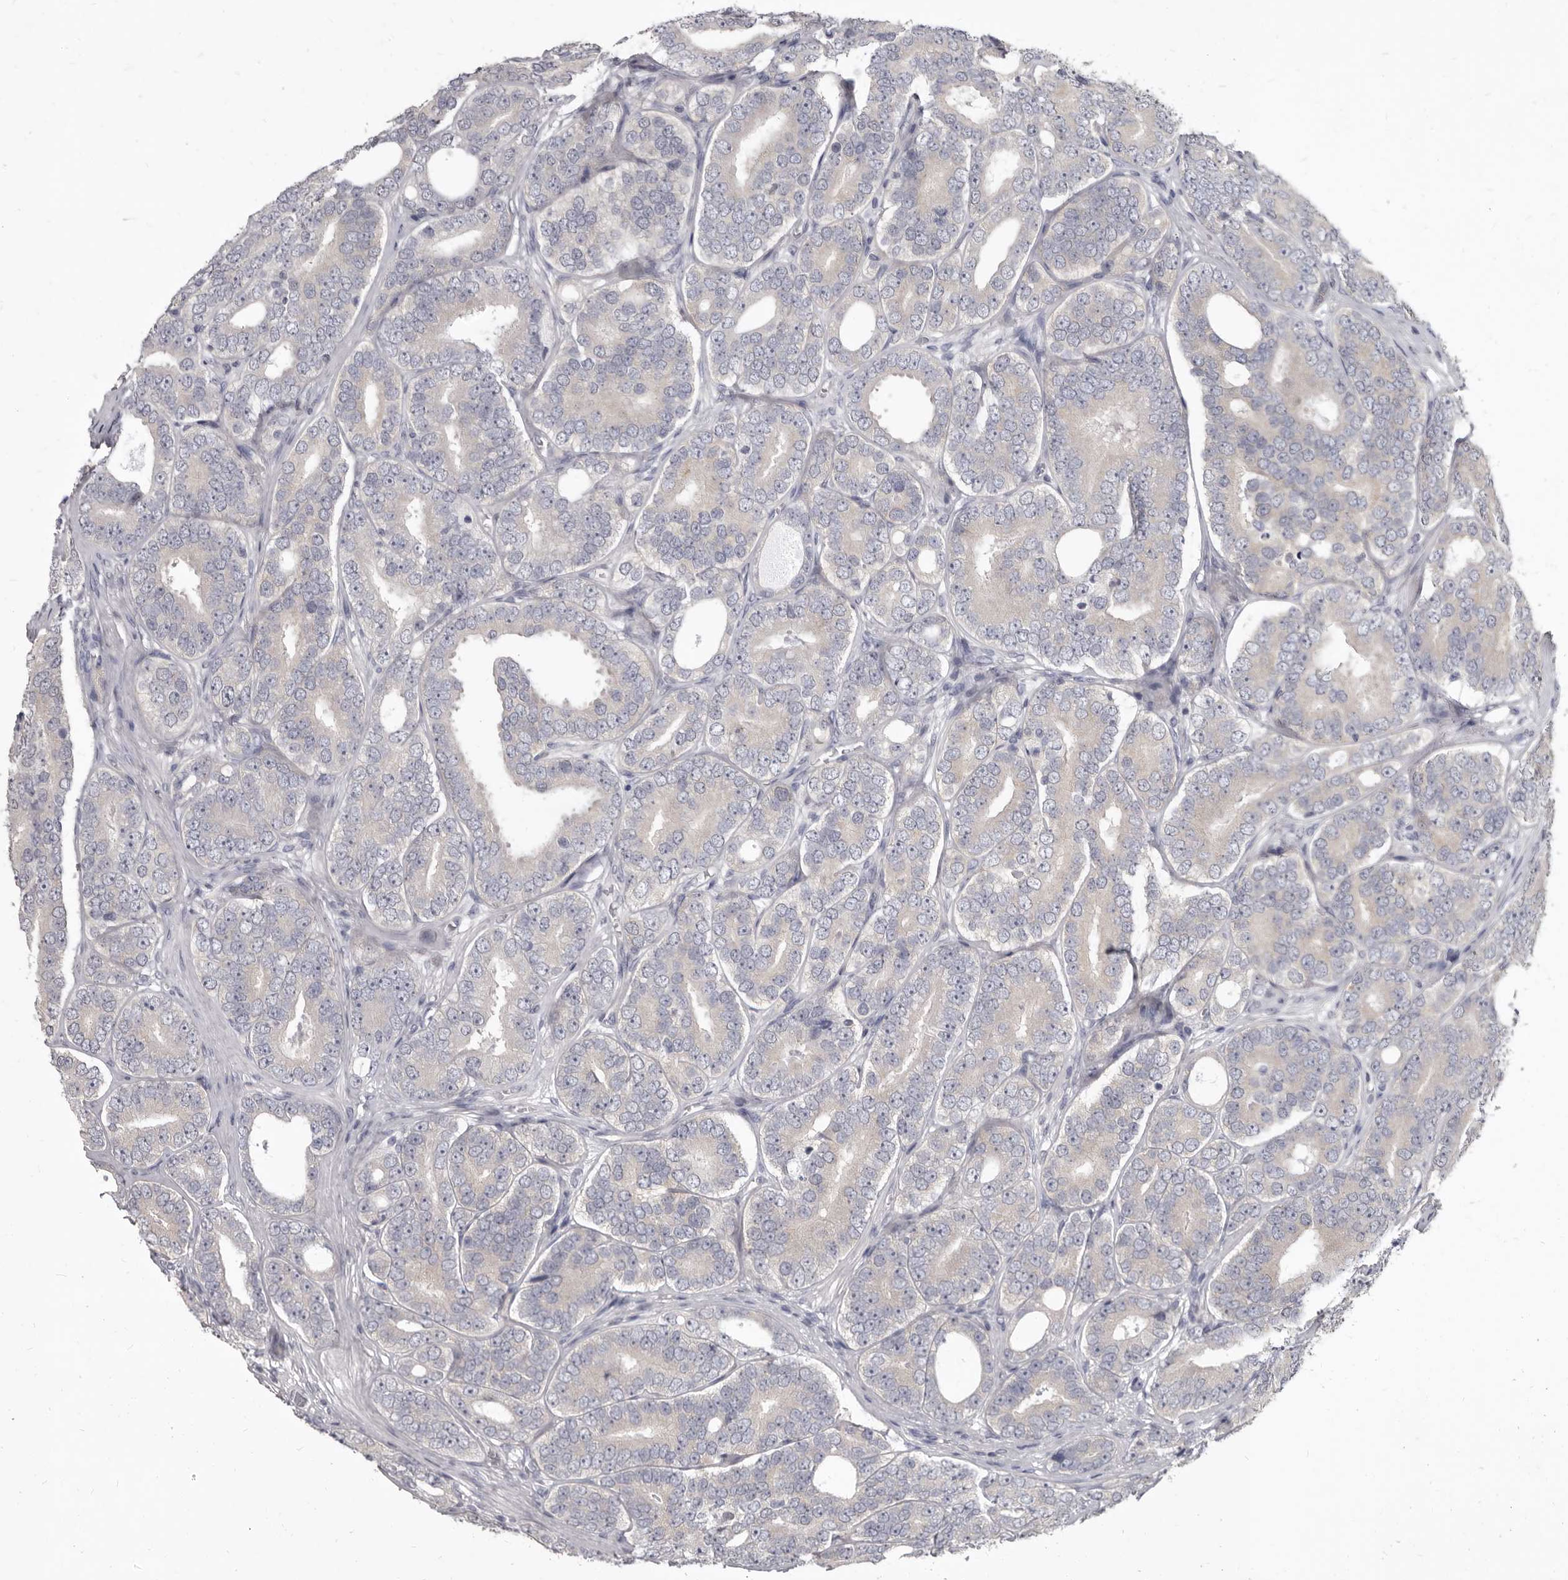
{"staining": {"intensity": "negative", "quantity": "none", "location": "none"}, "tissue": "prostate cancer", "cell_type": "Tumor cells", "image_type": "cancer", "snomed": [{"axis": "morphology", "description": "Adenocarcinoma, High grade"}, {"axis": "topography", "description": "Prostate"}], "caption": "A photomicrograph of adenocarcinoma (high-grade) (prostate) stained for a protein demonstrates no brown staining in tumor cells. (Stains: DAB immunohistochemistry (IHC) with hematoxylin counter stain, Microscopy: brightfield microscopy at high magnification).", "gene": "GSK3B", "patient": {"sex": "male", "age": 56}}